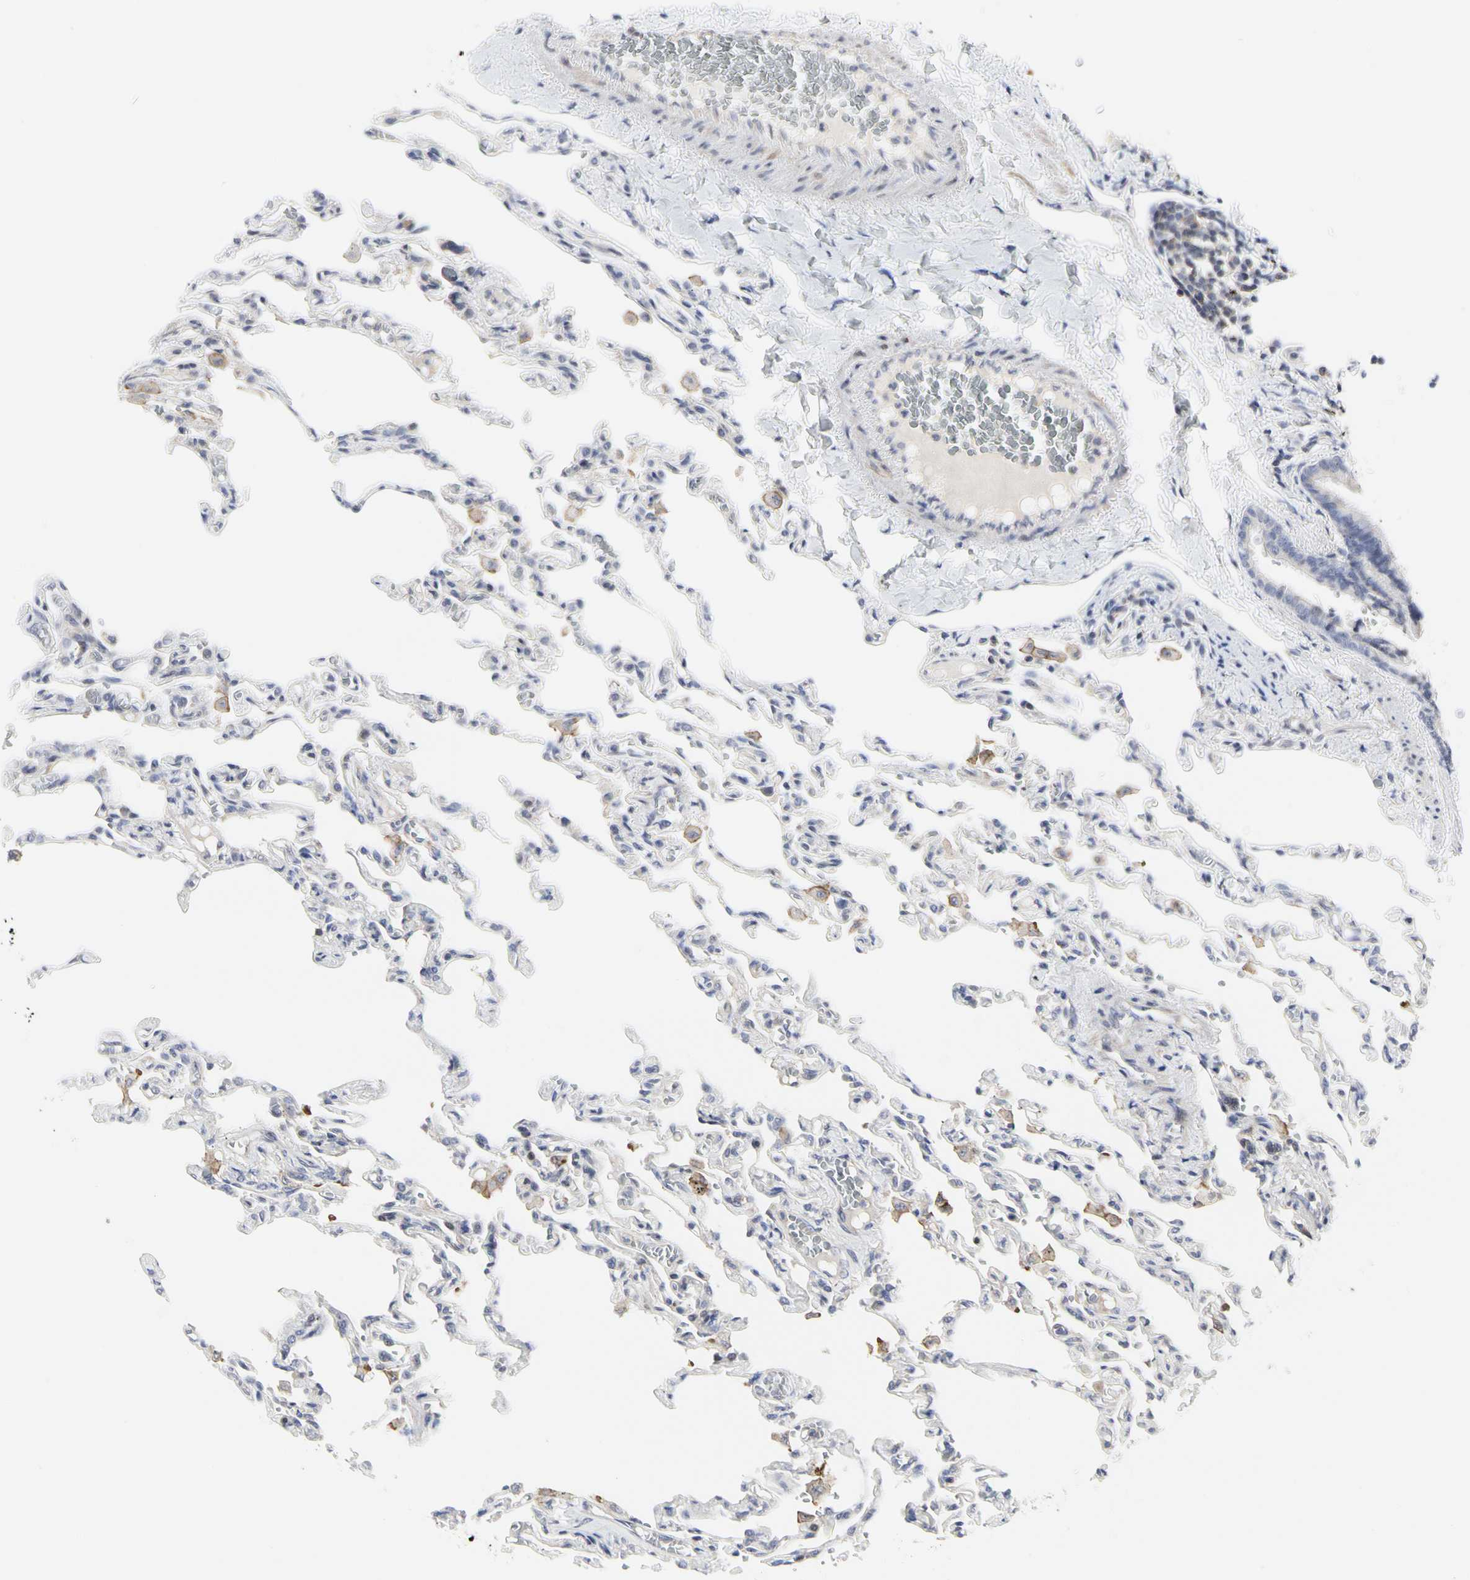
{"staining": {"intensity": "weak", "quantity": "<25%", "location": "cytoplasmic/membranous"}, "tissue": "lung", "cell_type": "Alveolar cells", "image_type": "normal", "snomed": [{"axis": "morphology", "description": "Normal tissue, NOS"}, {"axis": "topography", "description": "Lung"}], "caption": "This is an IHC micrograph of benign lung. There is no staining in alveolar cells.", "gene": "SHANK2", "patient": {"sex": "male", "age": 21}}